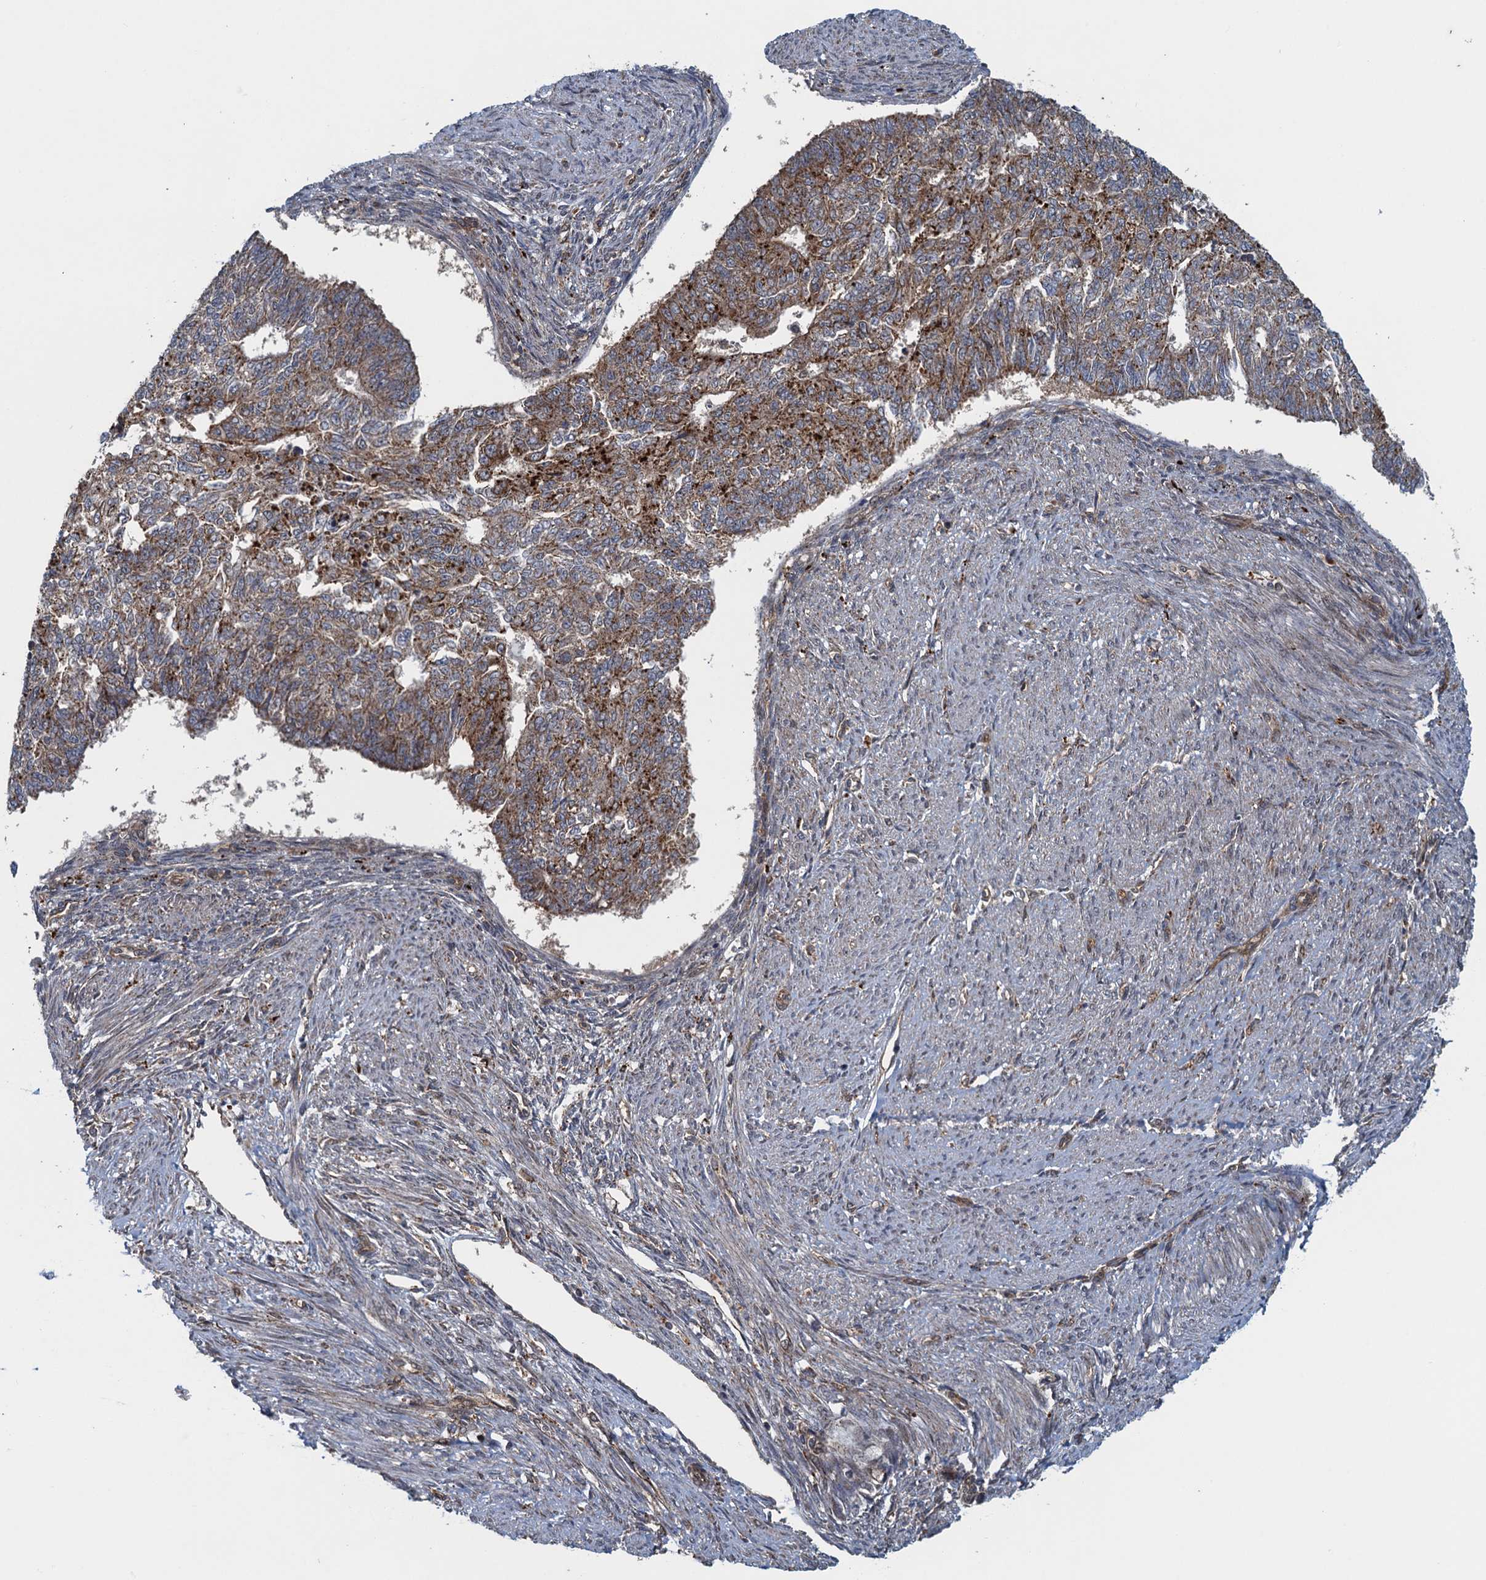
{"staining": {"intensity": "moderate", "quantity": "25%-75%", "location": "cytoplasmic/membranous"}, "tissue": "endometrial cancer", "cell_type": "Tumor cells", "image_type": "cancer", "snomed": [{"axis": "morphology", "description": "Adenocarcinoma, NOS"}, {"axis": "topography", "description": "Endometrium"}], "caption": "Immunohistochemistry (IHC) staining of endometrial adenocarcinoma, which shows medium levels of moderate cytoplasmic/membranous expression in approximately 25%-75% of tumor cells indicating moderate cytoplasmic/membranous protein positivity. The staining was performed using DAB (brown) for protein detection and nuclei were counterstained in hematoxylin (blue).", "gene": "NLRP10", "patient": {"sex": "female", "age": 32}}